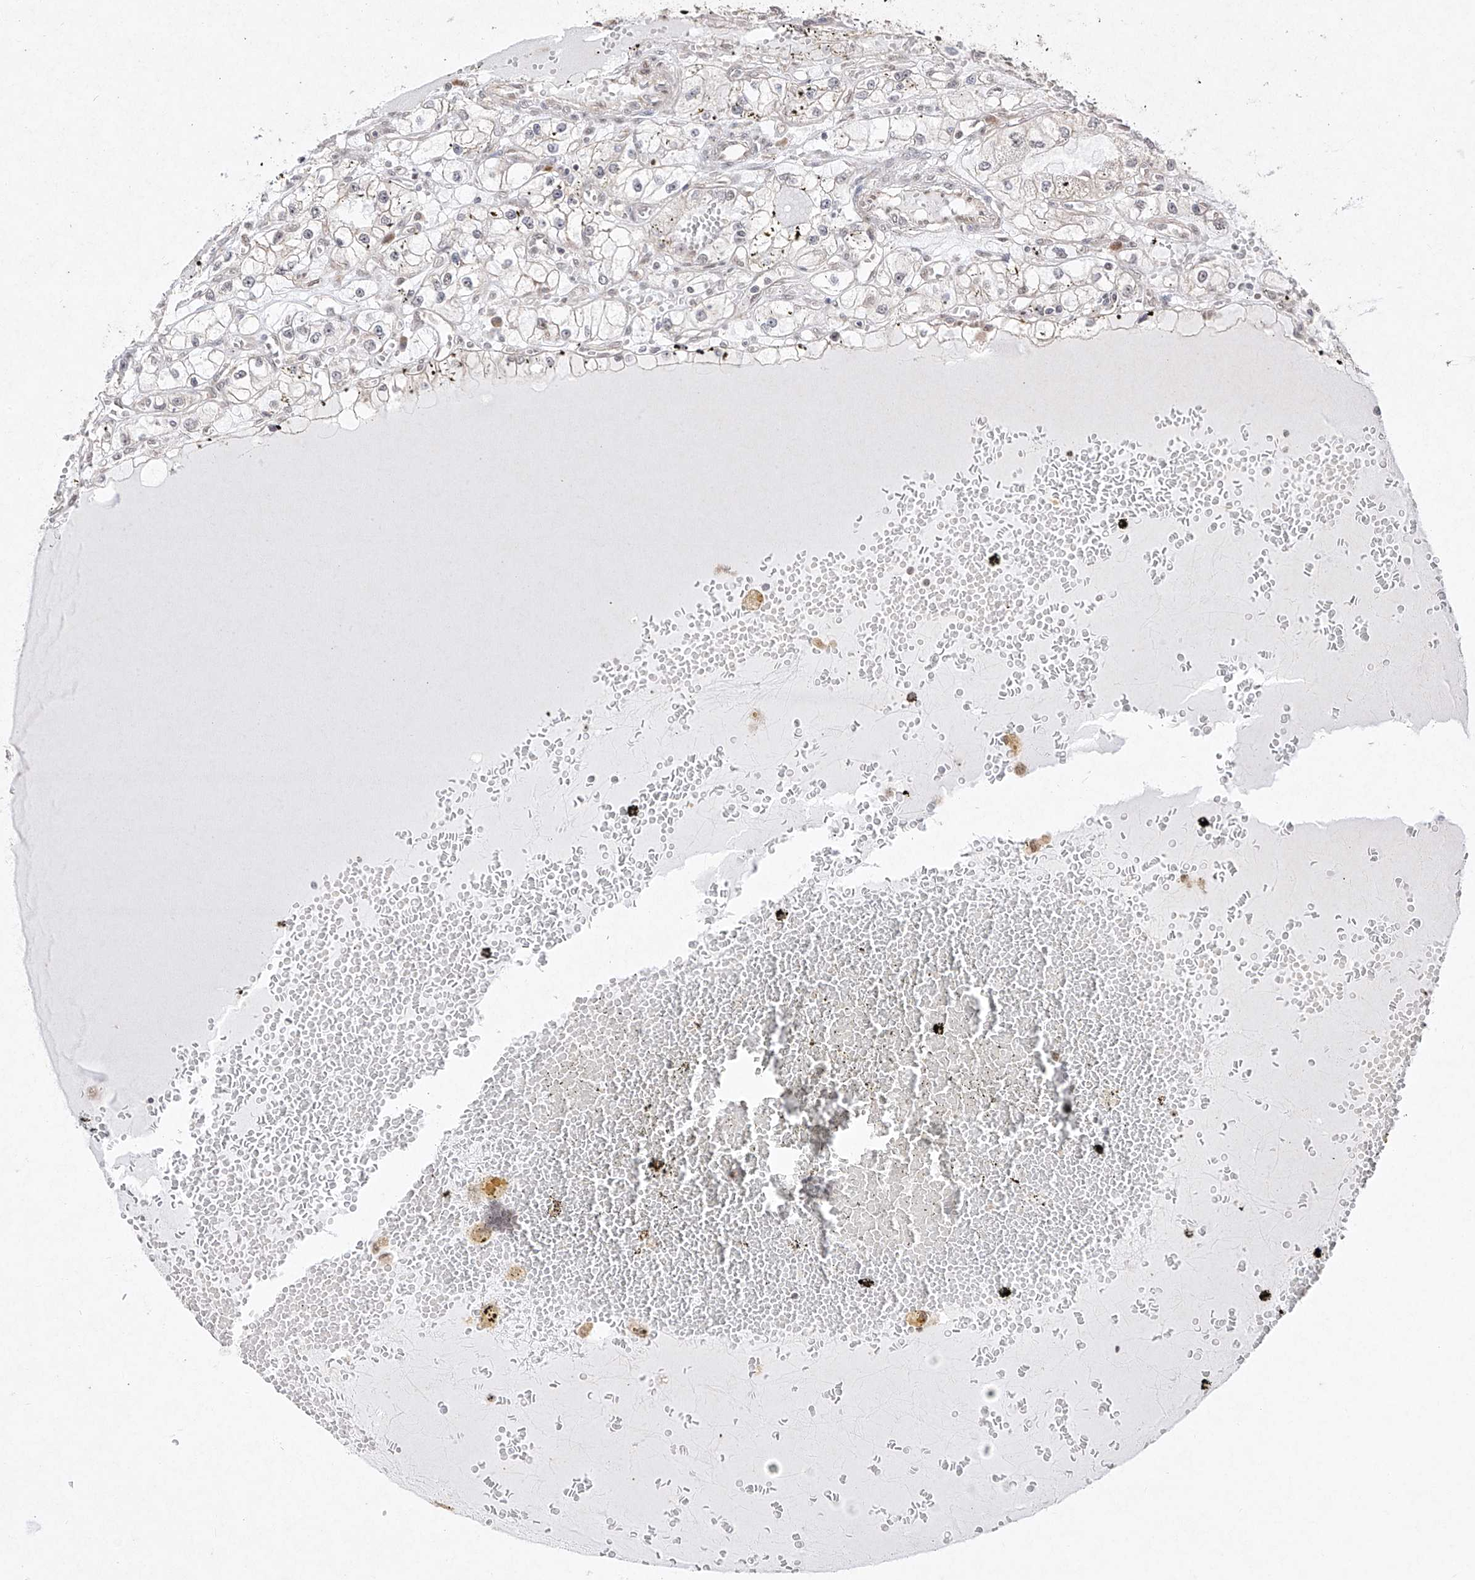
{"staining": {"intensity": "negative", "quantity": "none", "location": "none"}, "tissue": "renal cancer", "cell_type": "Tumor cells", "image_type": "cancer", "snomed": [{"axis": "morphology", "description": "Adenocarcinoma, NOS"}, {"axis": "topography", "description": "Kidney"}], "caption": "IHC micrograph of human adenocarcinoma (renal) stained for a protein (brown), which displays no expression in tumor cells. (DAB IHC visualized using brightfield microscopy, high magnification).", "gene": "SNRNP27", "patient": {"sex": "male", "age": 56}}